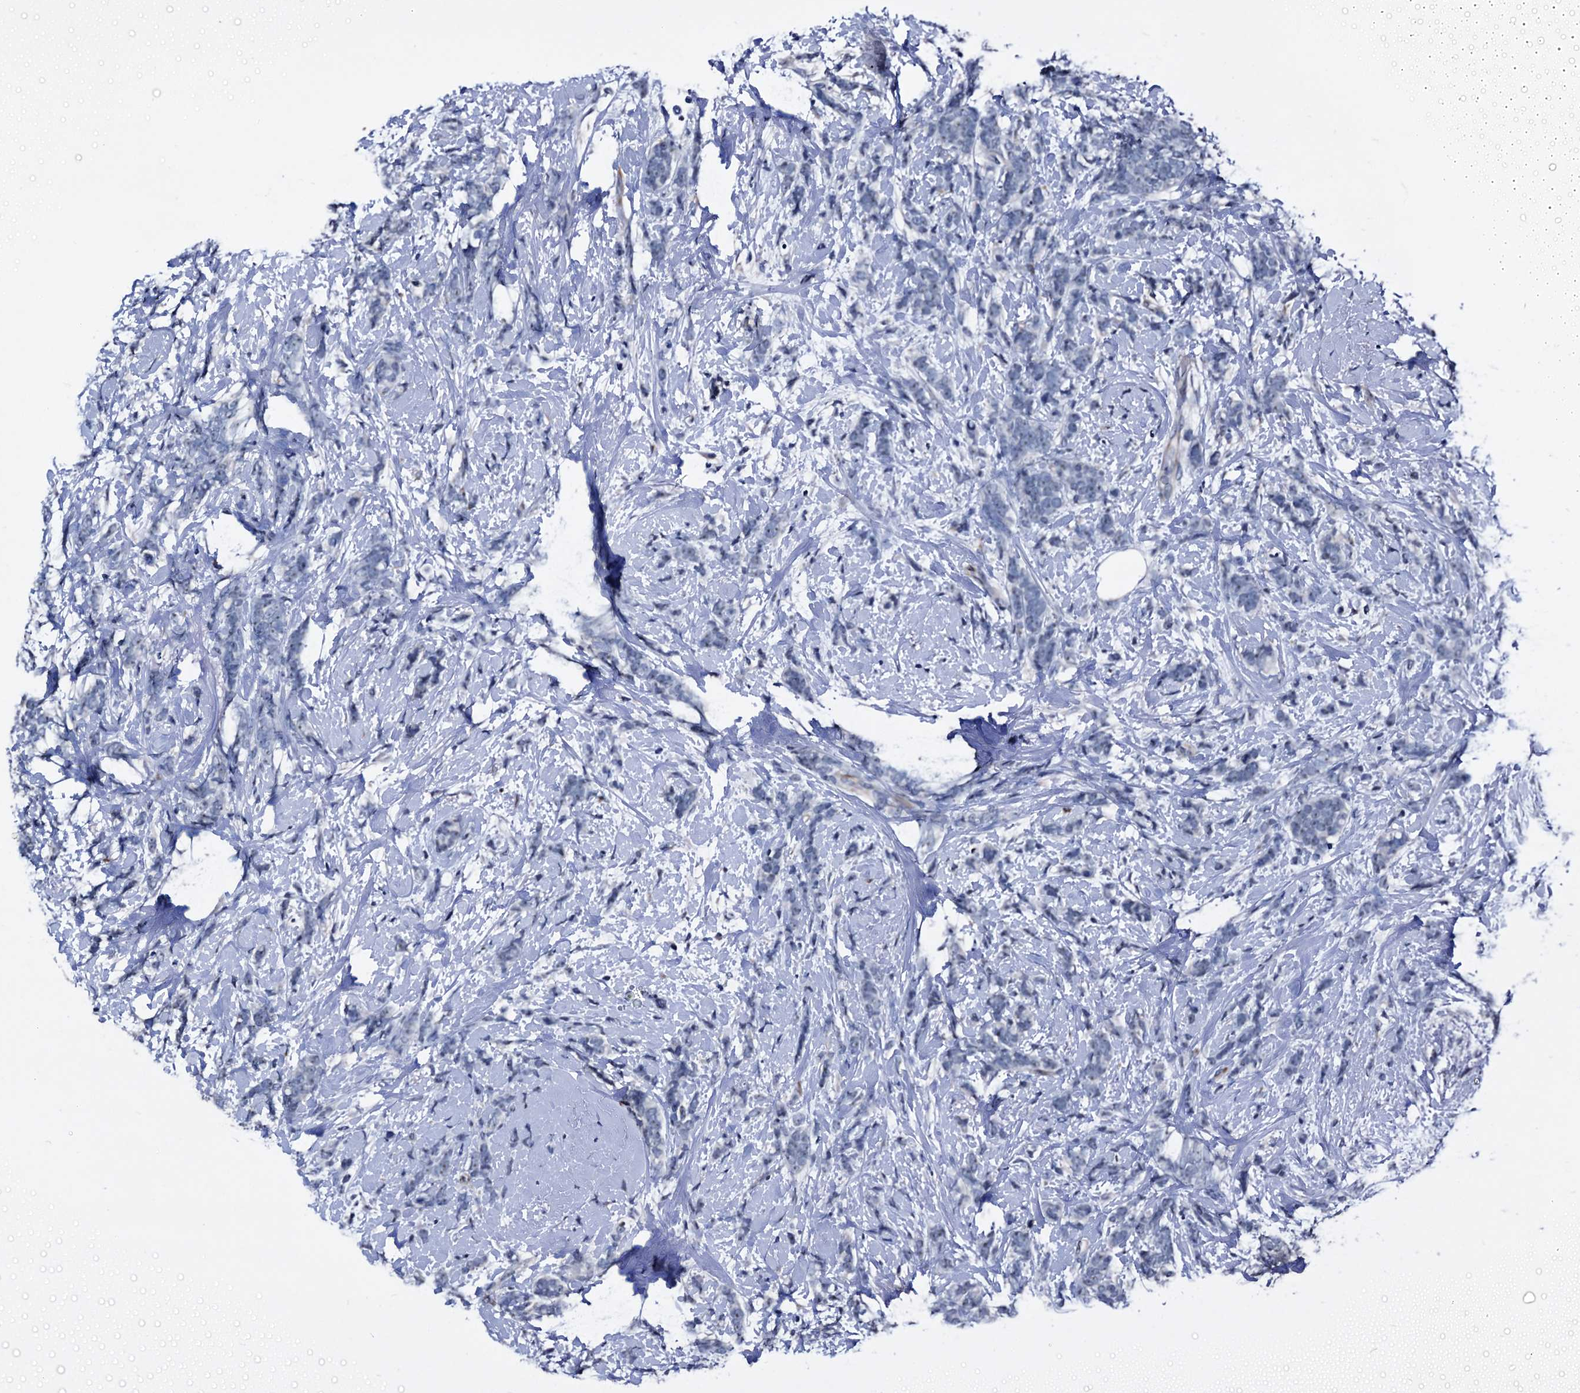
{"staining": {"intensity": "negative", "quantity": "none", "location": "none"}, "tissue": "breast cancer", "cell_type": "Tumor cells", "image_type": "cancer", "snomed": [{"axis": "morphology", "description": "Lobular carcinoma"}, {"axis": "topography", "description": "Breast"}], "caption": "Breast lobular carcinoma was stained to show a protein in brown. There is no significant positivity in tumor cells.", "gene": "EMG1", "patient": {"sex": "female", "age": 58}}